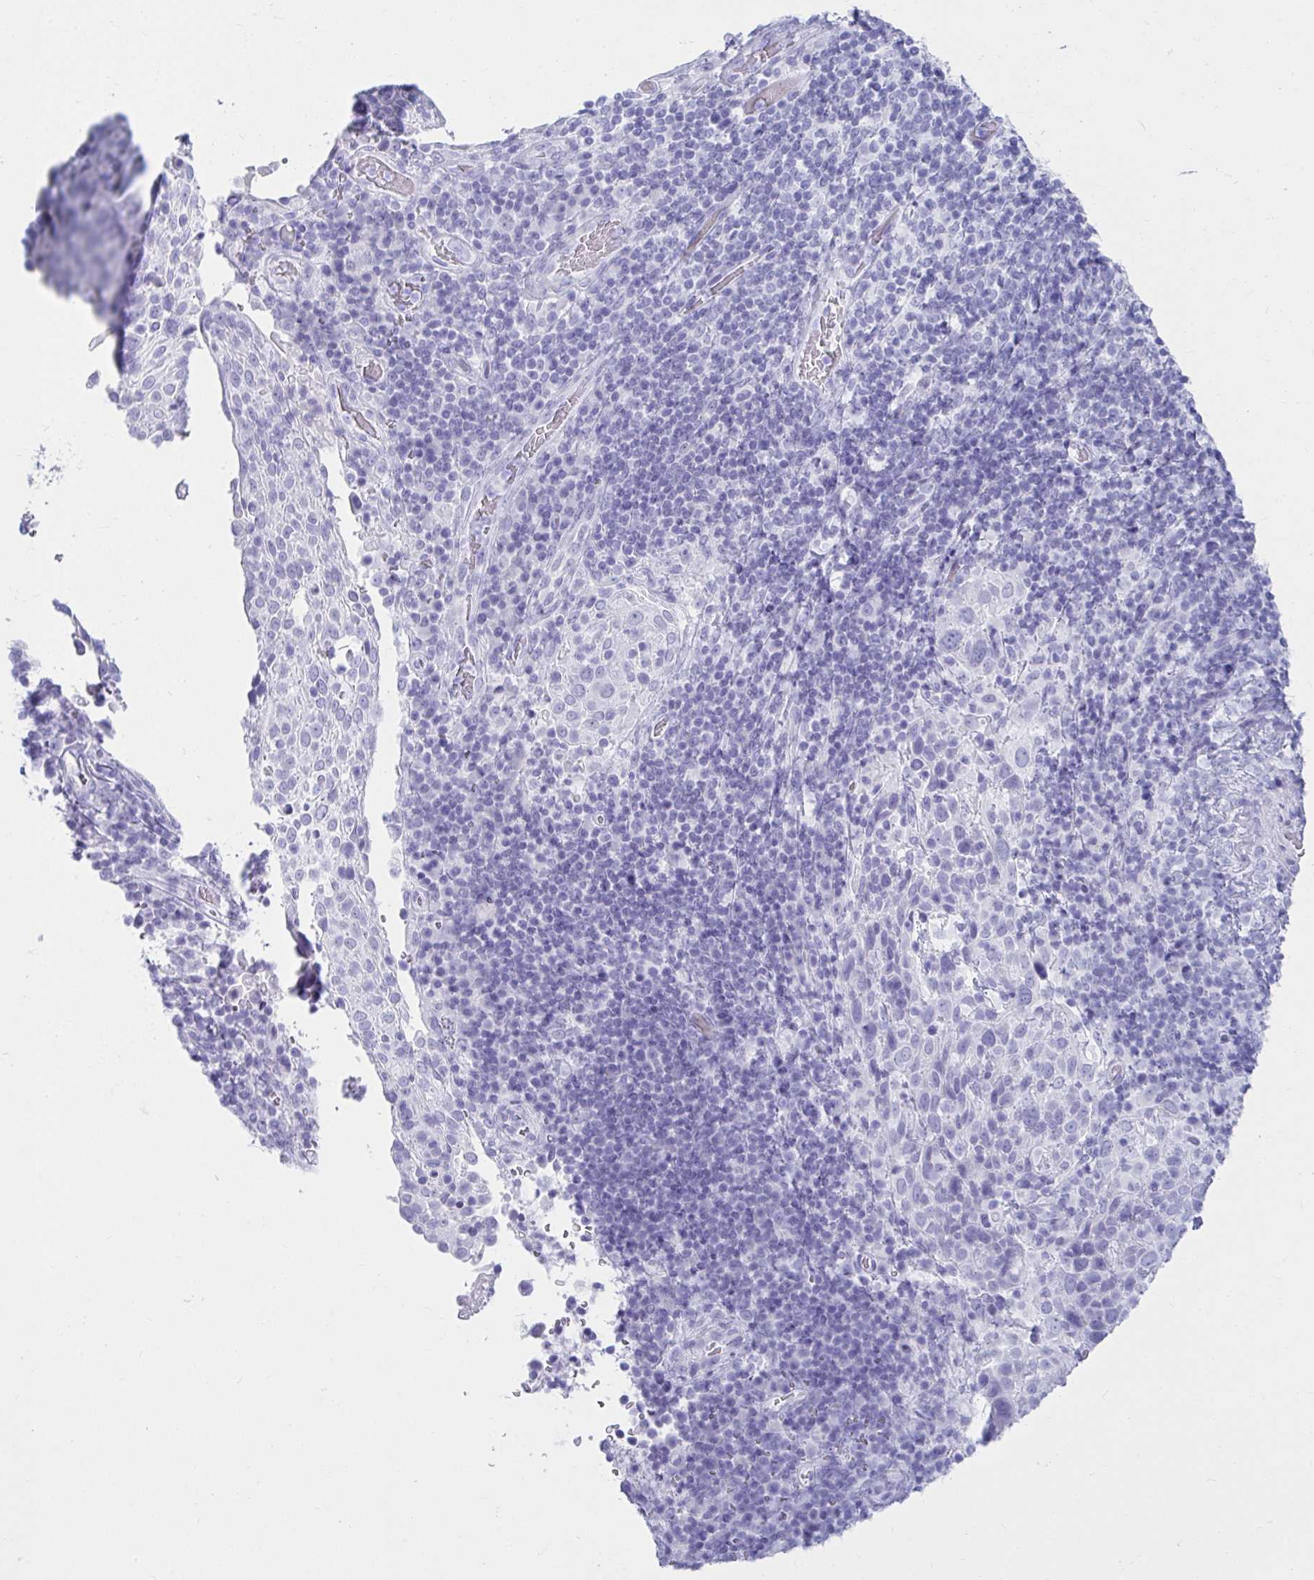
{"staining": {"intensity": "negative", "quantity": "none", "location": "none"}, "tissue": "cervical cancer", "cell_type": "Tumor cells", "image_type": "cancer", "snomed": [{"axis": "morphology", "description": "Squamous cell carcinoma, NOS"}, {"axis": "topography", "description": "Cervix"}], "caption": "A high-resolution histopathology image shows immunohistochemistry staining of squamous cell carcinoma (cervical), which reveals no significant expression in tumor cells.", "gene": "ATP4B", "patient": {"sex": "female", "age": 61}}